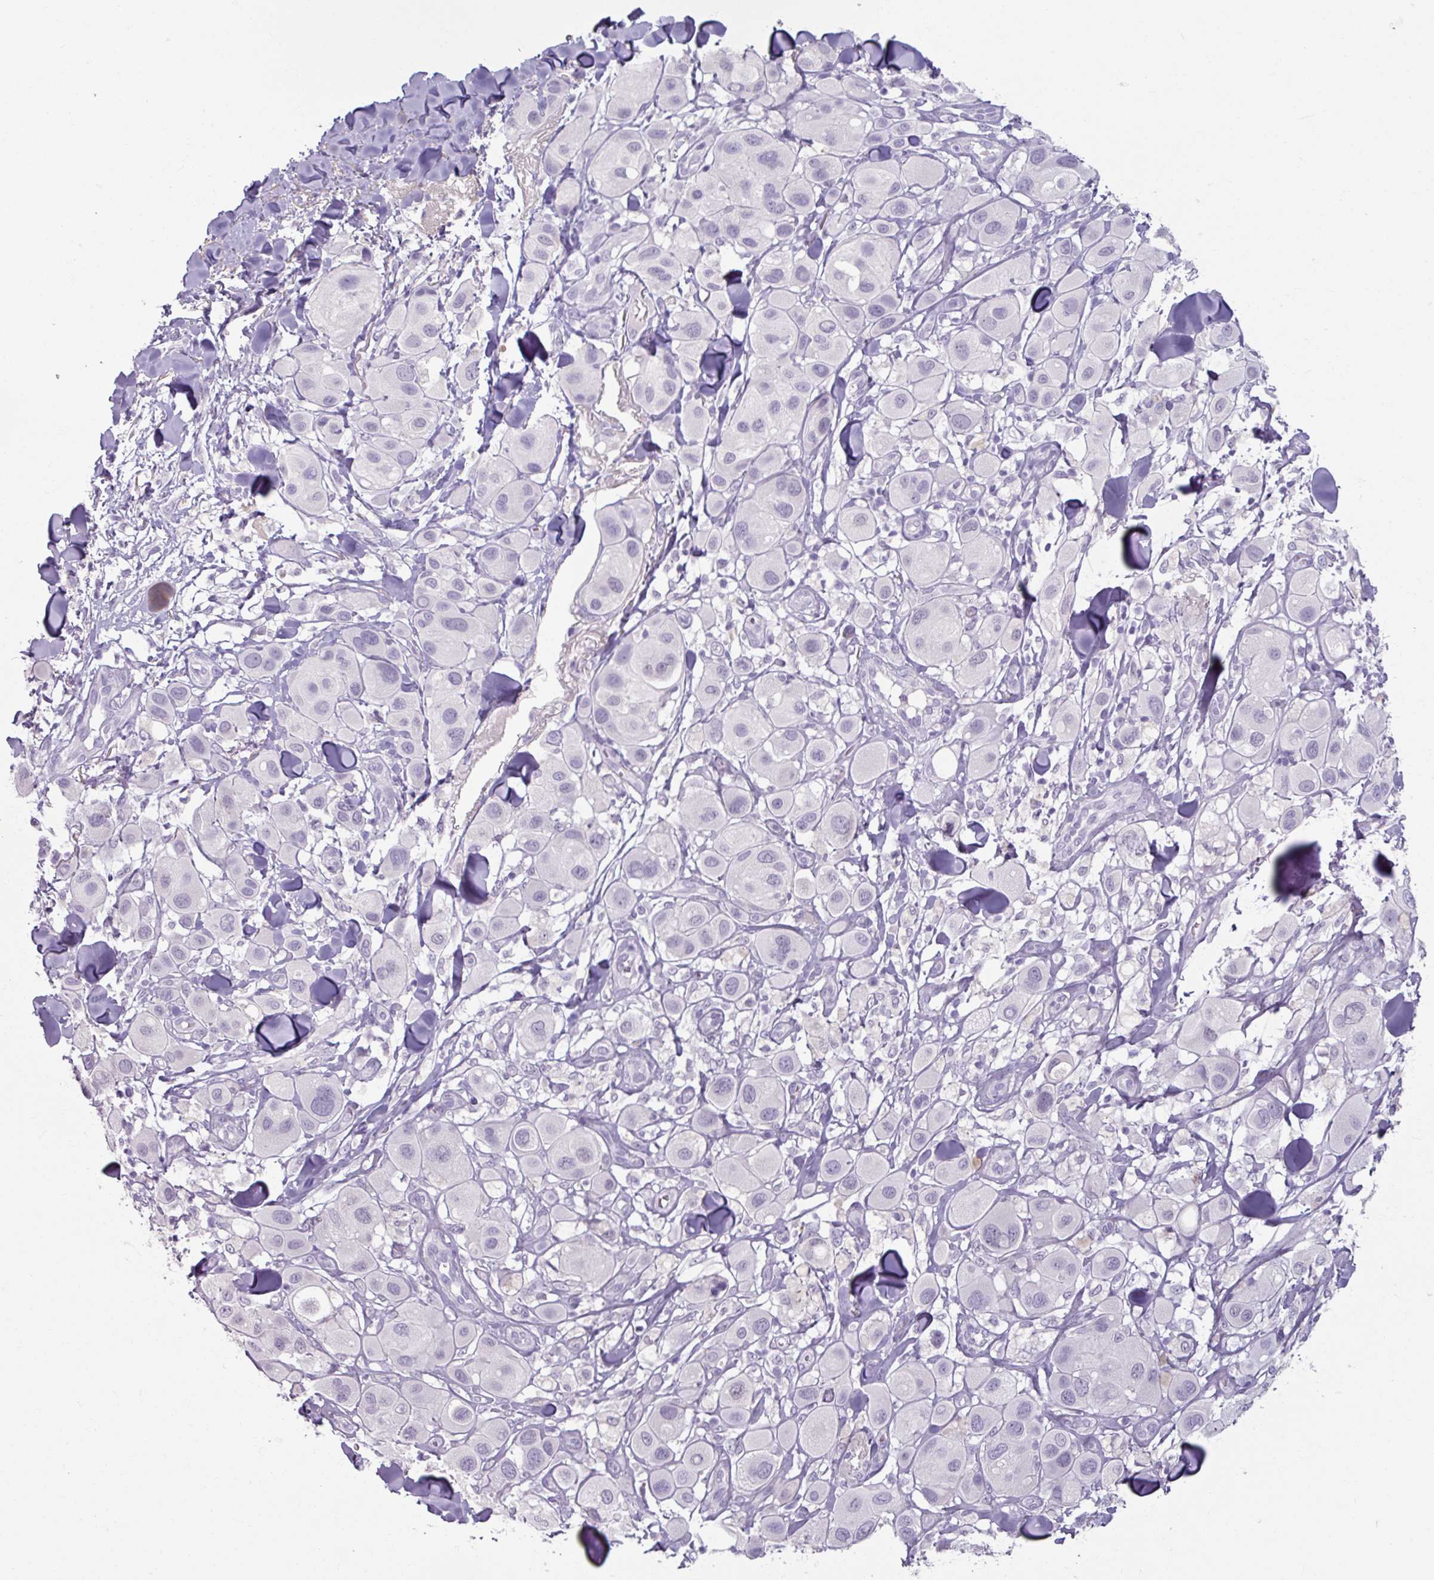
{"staining": {"intensity": "negative", "quantity": "none", "location": "none"}, "tissue": "melanoma", "cell_type": "Tumor cells", "image_type": "cancer", "snomed": [{"axis": "morphology", "description": "Malignant melanoma, Metastatic site"}, {"axis": "topography", "description": "Skin"}], "caption": "The micrograph demonstrates no significant expression in tumor cells of malignant melanoma (metastatic site). (DAB (3,3'-diaminobenzidine) IHC with hematoxylin counter stain).", "gene": "SLC27A5", "patient": {"sex": "male", "age": 41}}